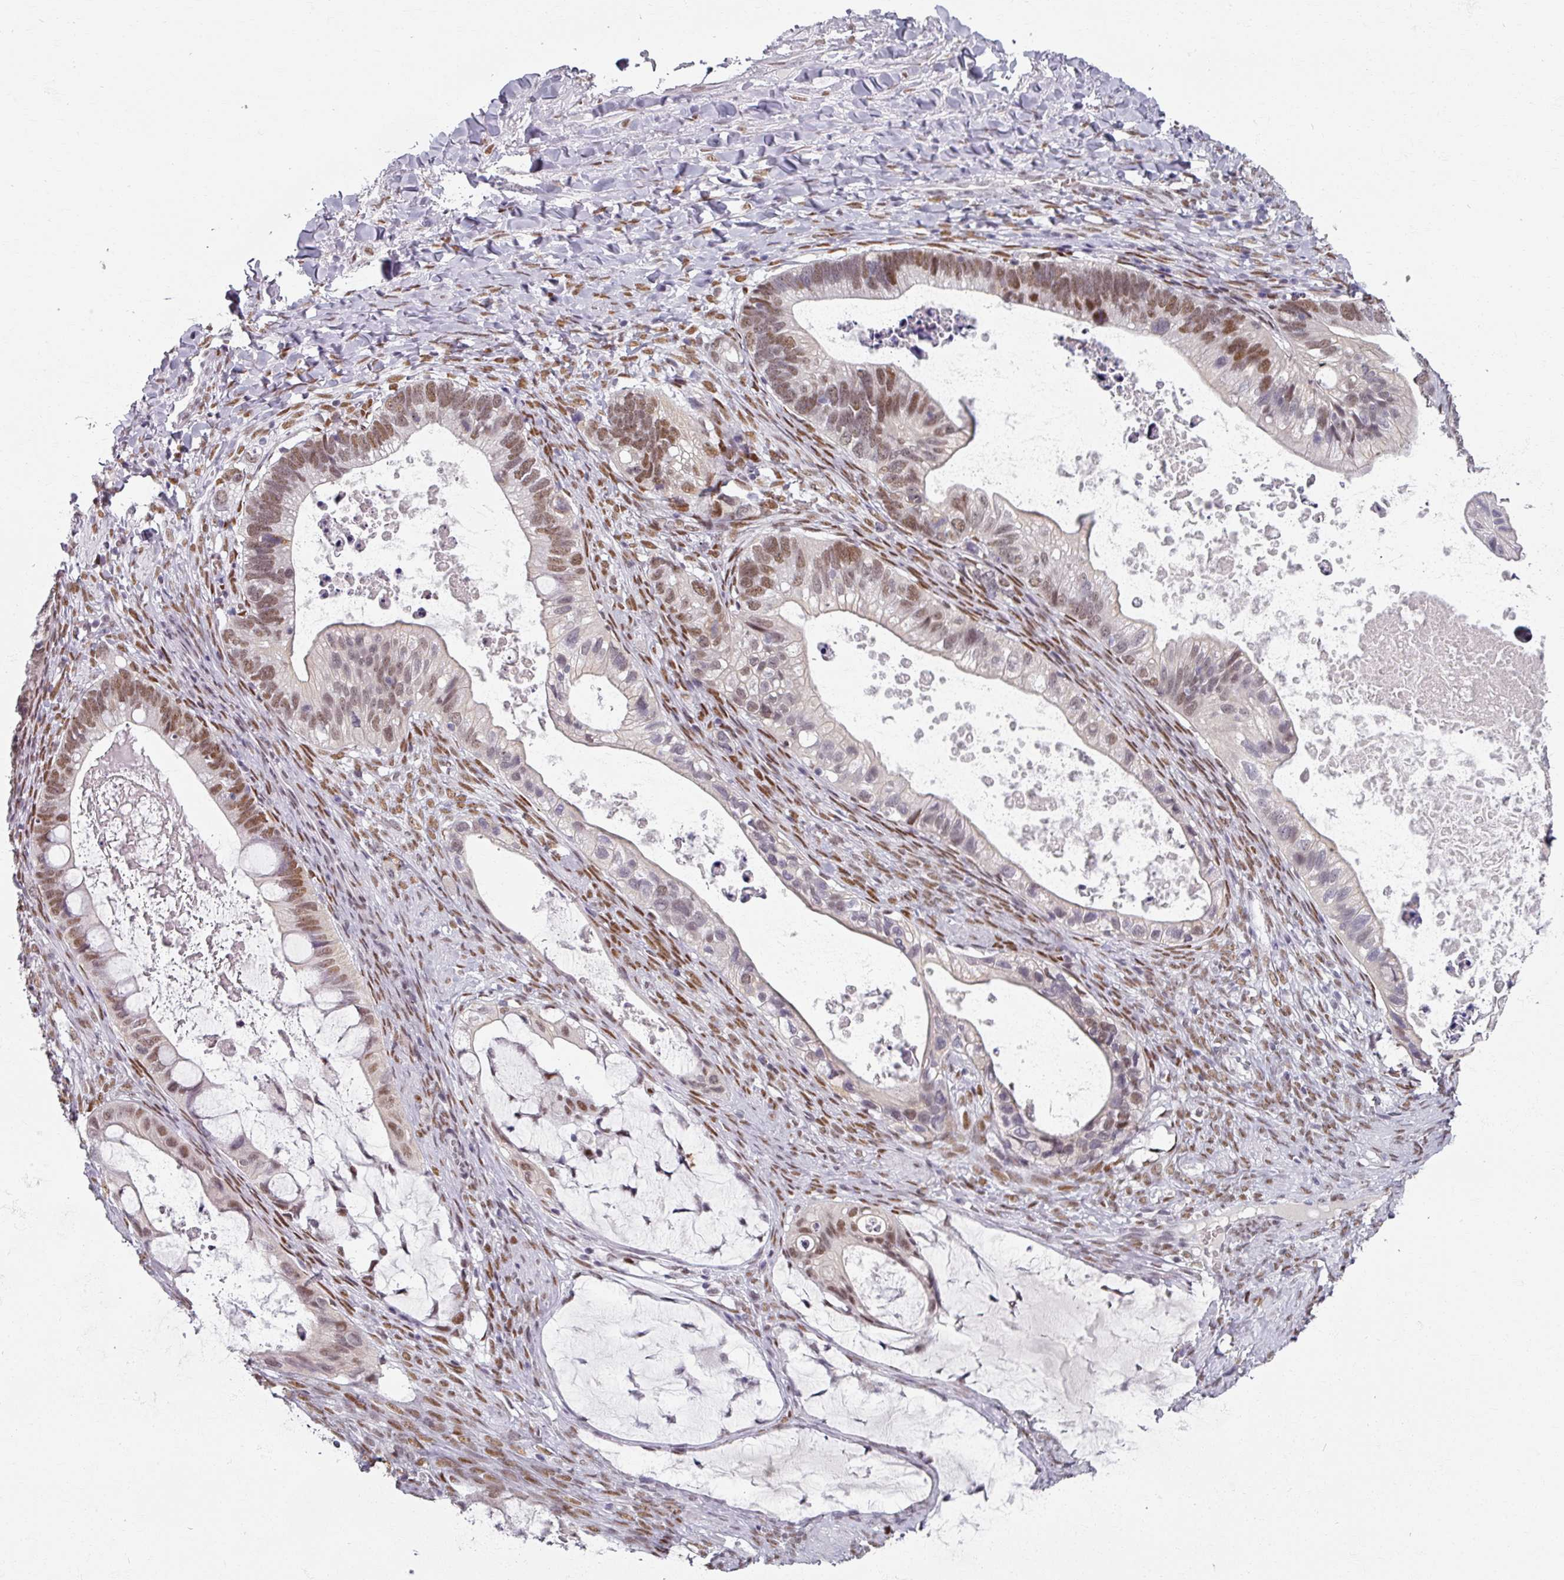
{"staining": {"intensity": "moderate", "quantity": ">75%", "location": "nuclear"}, "tissue": "ovarian cancer", "cell_type": "Tumor cells", "image_type": "cancer", "snomed": [{"axis": "morphology", "description": "Cystadenocarcinoma, mucinous, NOS"}, {"axis": "topography", "description": "Ovary"}], "caption": "A high-resolution photomicrograph shows immunohistochemistry staining of ovarian mucinous cystadenocarcinoma, which displays moderate nuclear staining in about >75% of tumor cells.", "gene": "RIPOR3", "patient": {"sex": "female", "age": 61}}